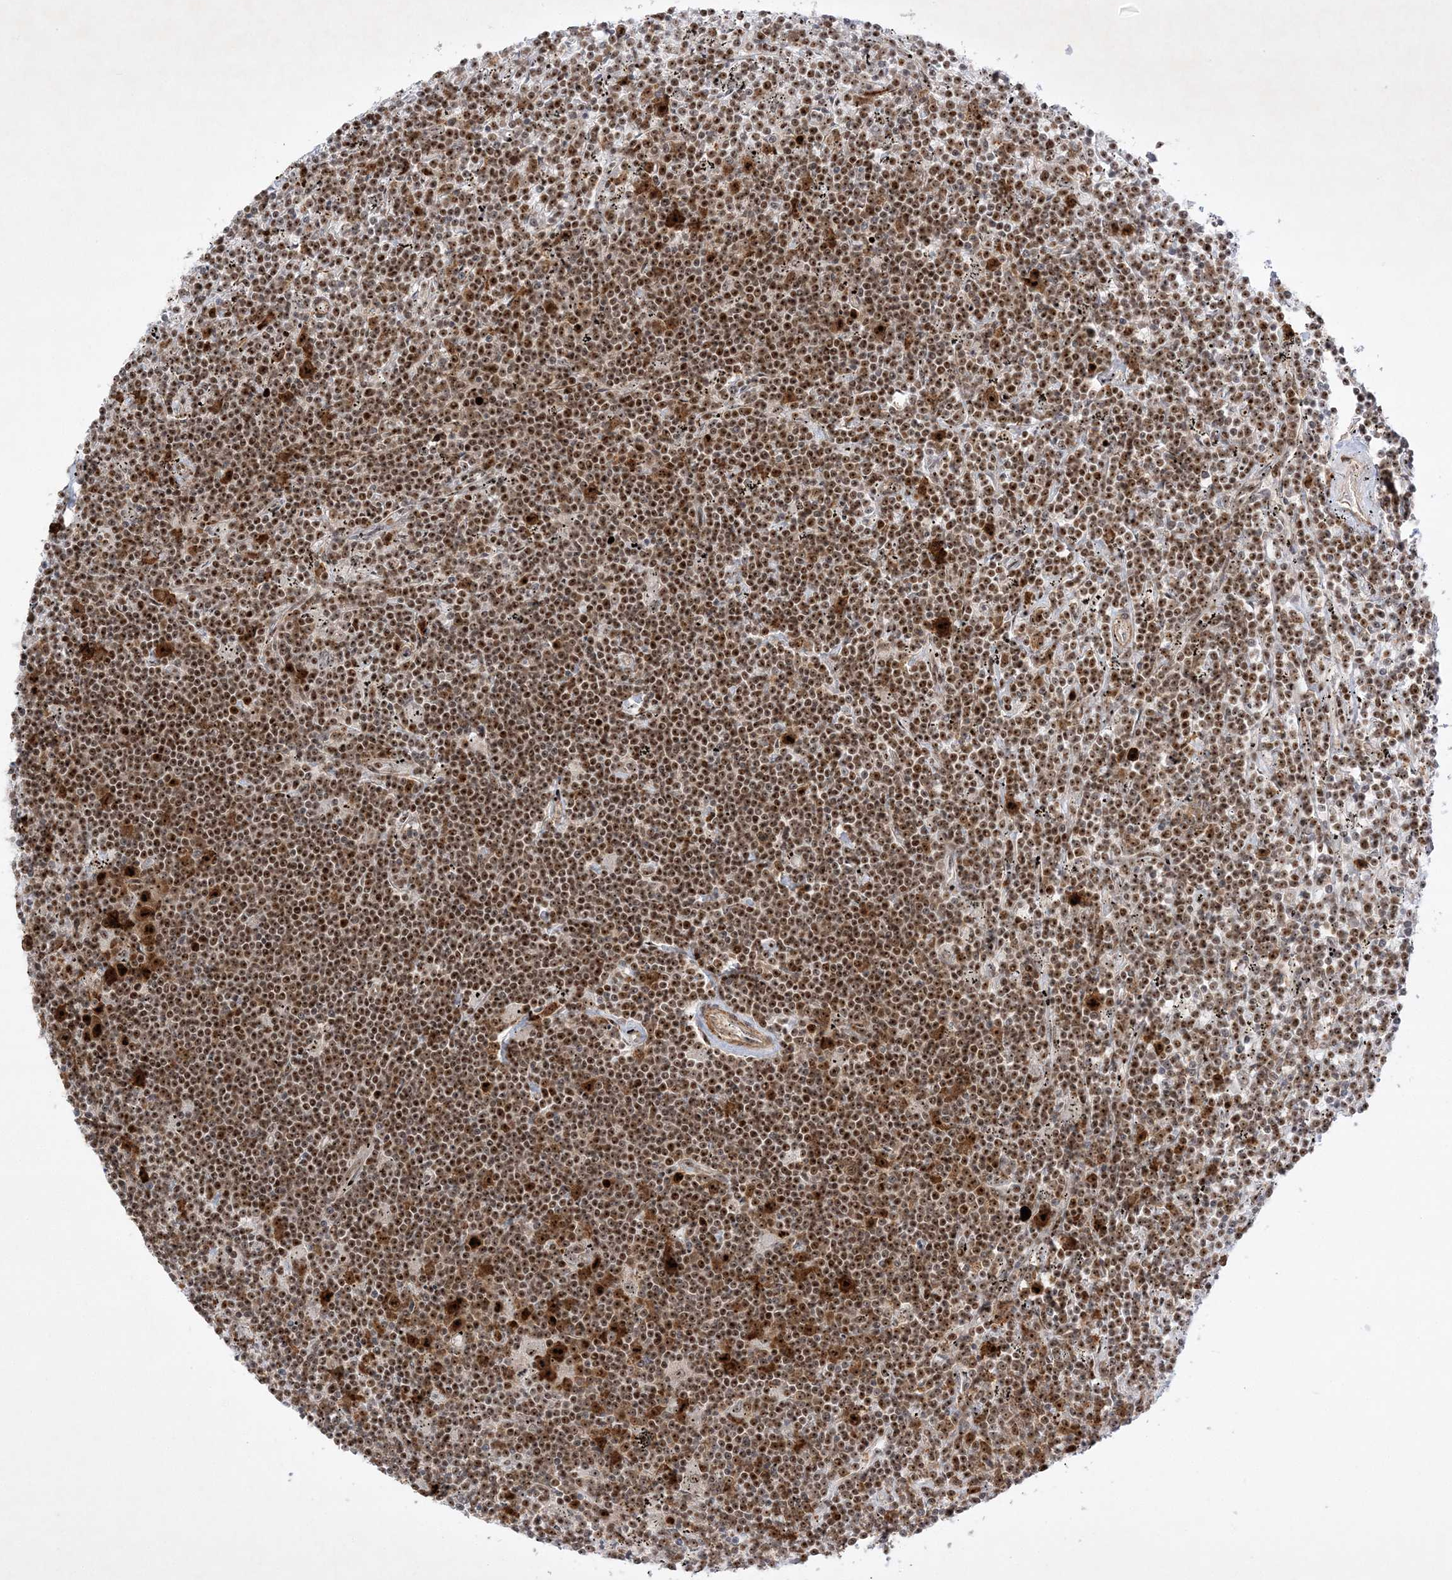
{"staining": {"intensity": "moderate", "quantity": ">75%", "location": "nuclear"}, "tissue": "lymphoma", "cell_type": "Tumor cells", "image_type": "cancer", "snomed": [{"axis": "morphology", "description": "Malignant lymphoma, non-Hodgkin's type, Low grade"}, {"axis": "topography", "description": "Spleen"}], "caption": "Protein staining of malignant lymphoma, non-Hodgkin's type (low-grade) tissue demonstrates moderate nuclear expression in approximately >75% of tumor cells.", "gene": "NPM3", "patient": {"sex": "male", "age": 76}}